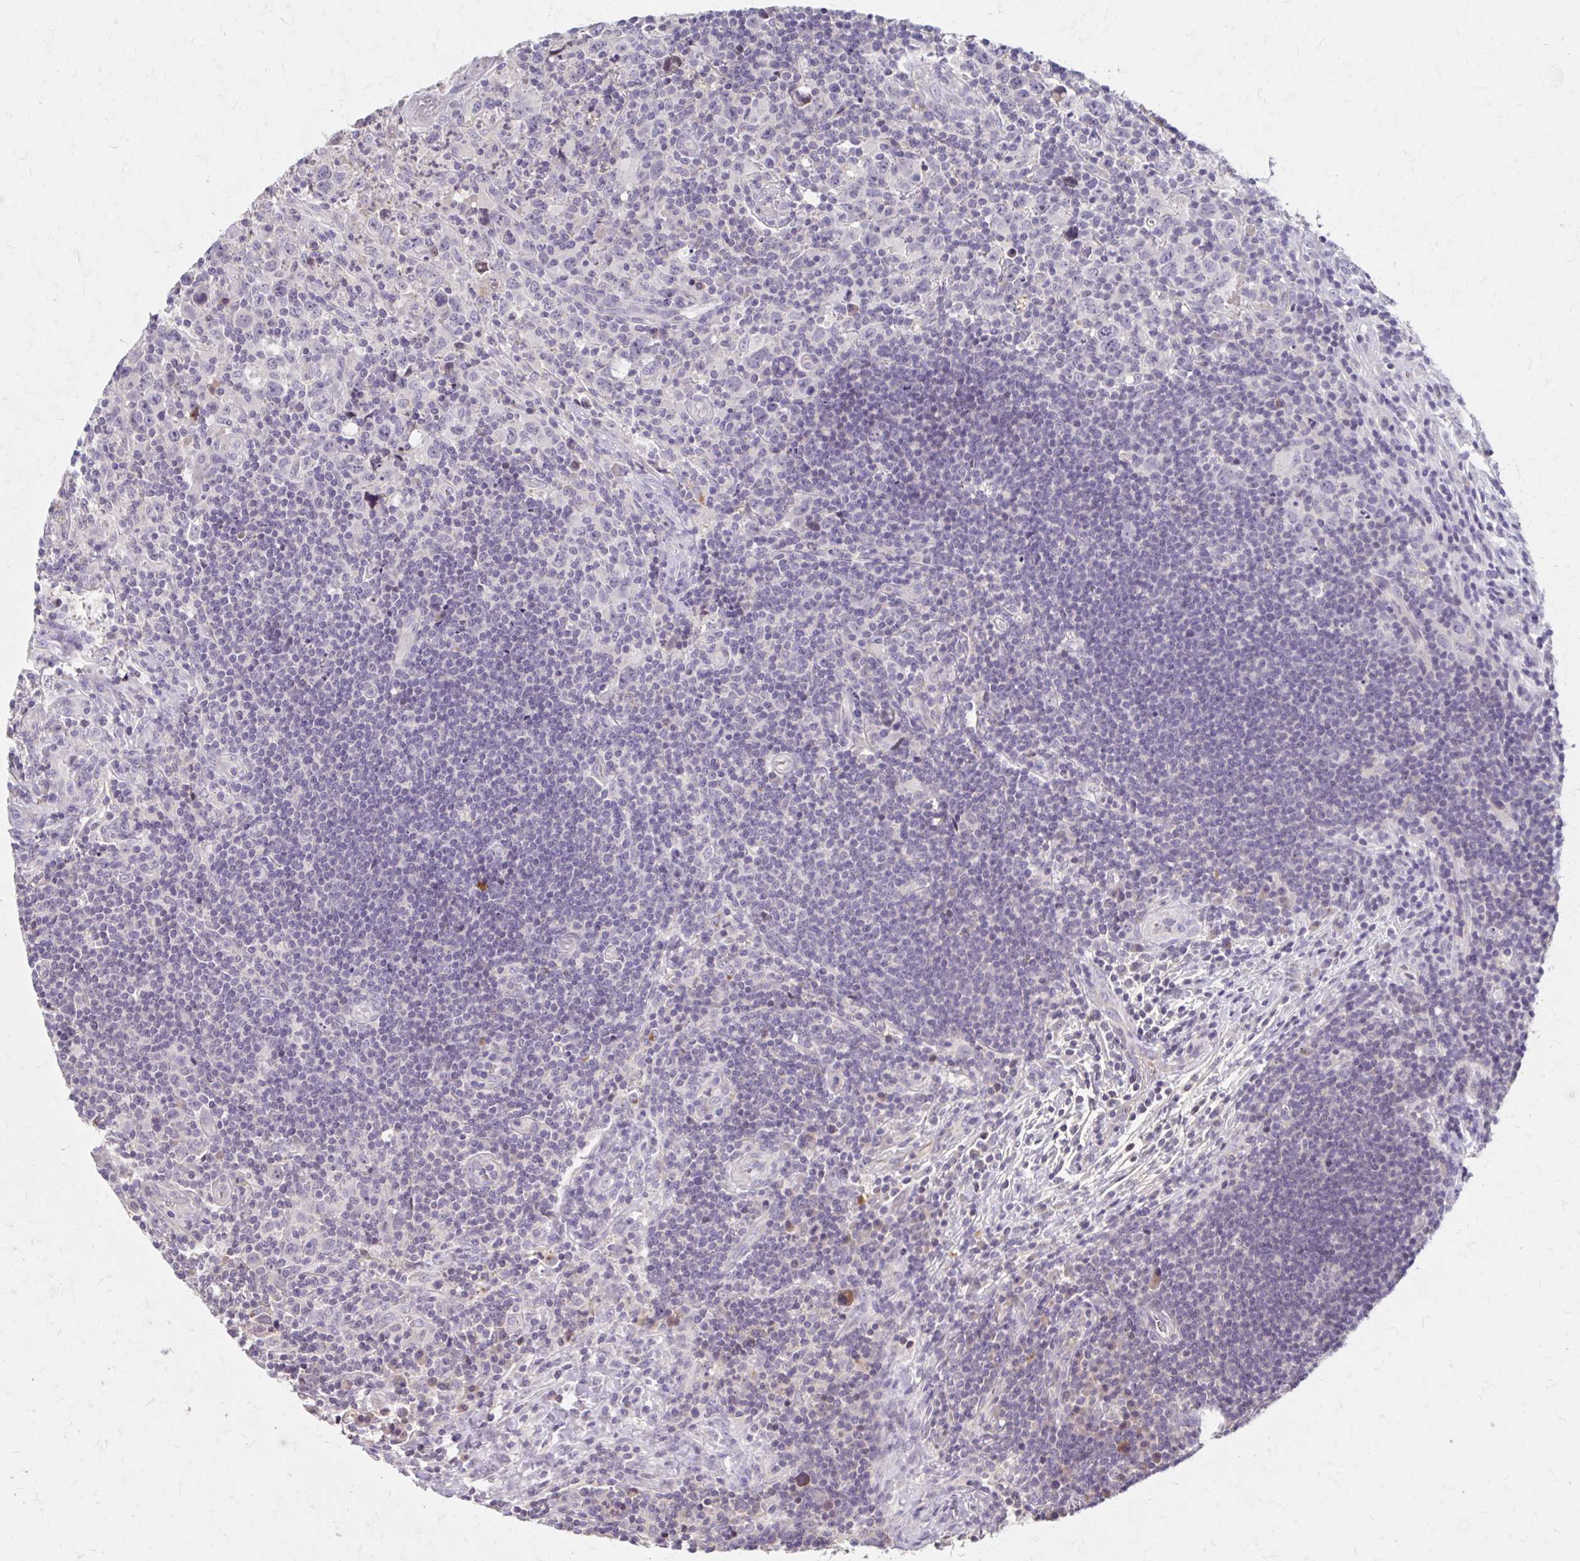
{"staining": {"intensity": "negative", "quantity": "none", "location": "none"}, "tissue": "lymphoma", "cell_type": "Tumor cells", "image_type": "cancer", "snomed": [{"axis": "morphology", "description": "Hodgkin's disease, NOS"}, {"axis": "topography", "description": "Lymph node"}], "caption": "This is an IHC photomicrograph of human lymphoma. There is no staining in tumor cells.", "gene": "HMGCS2", "patient": {"sex": "female", "age": 18}}